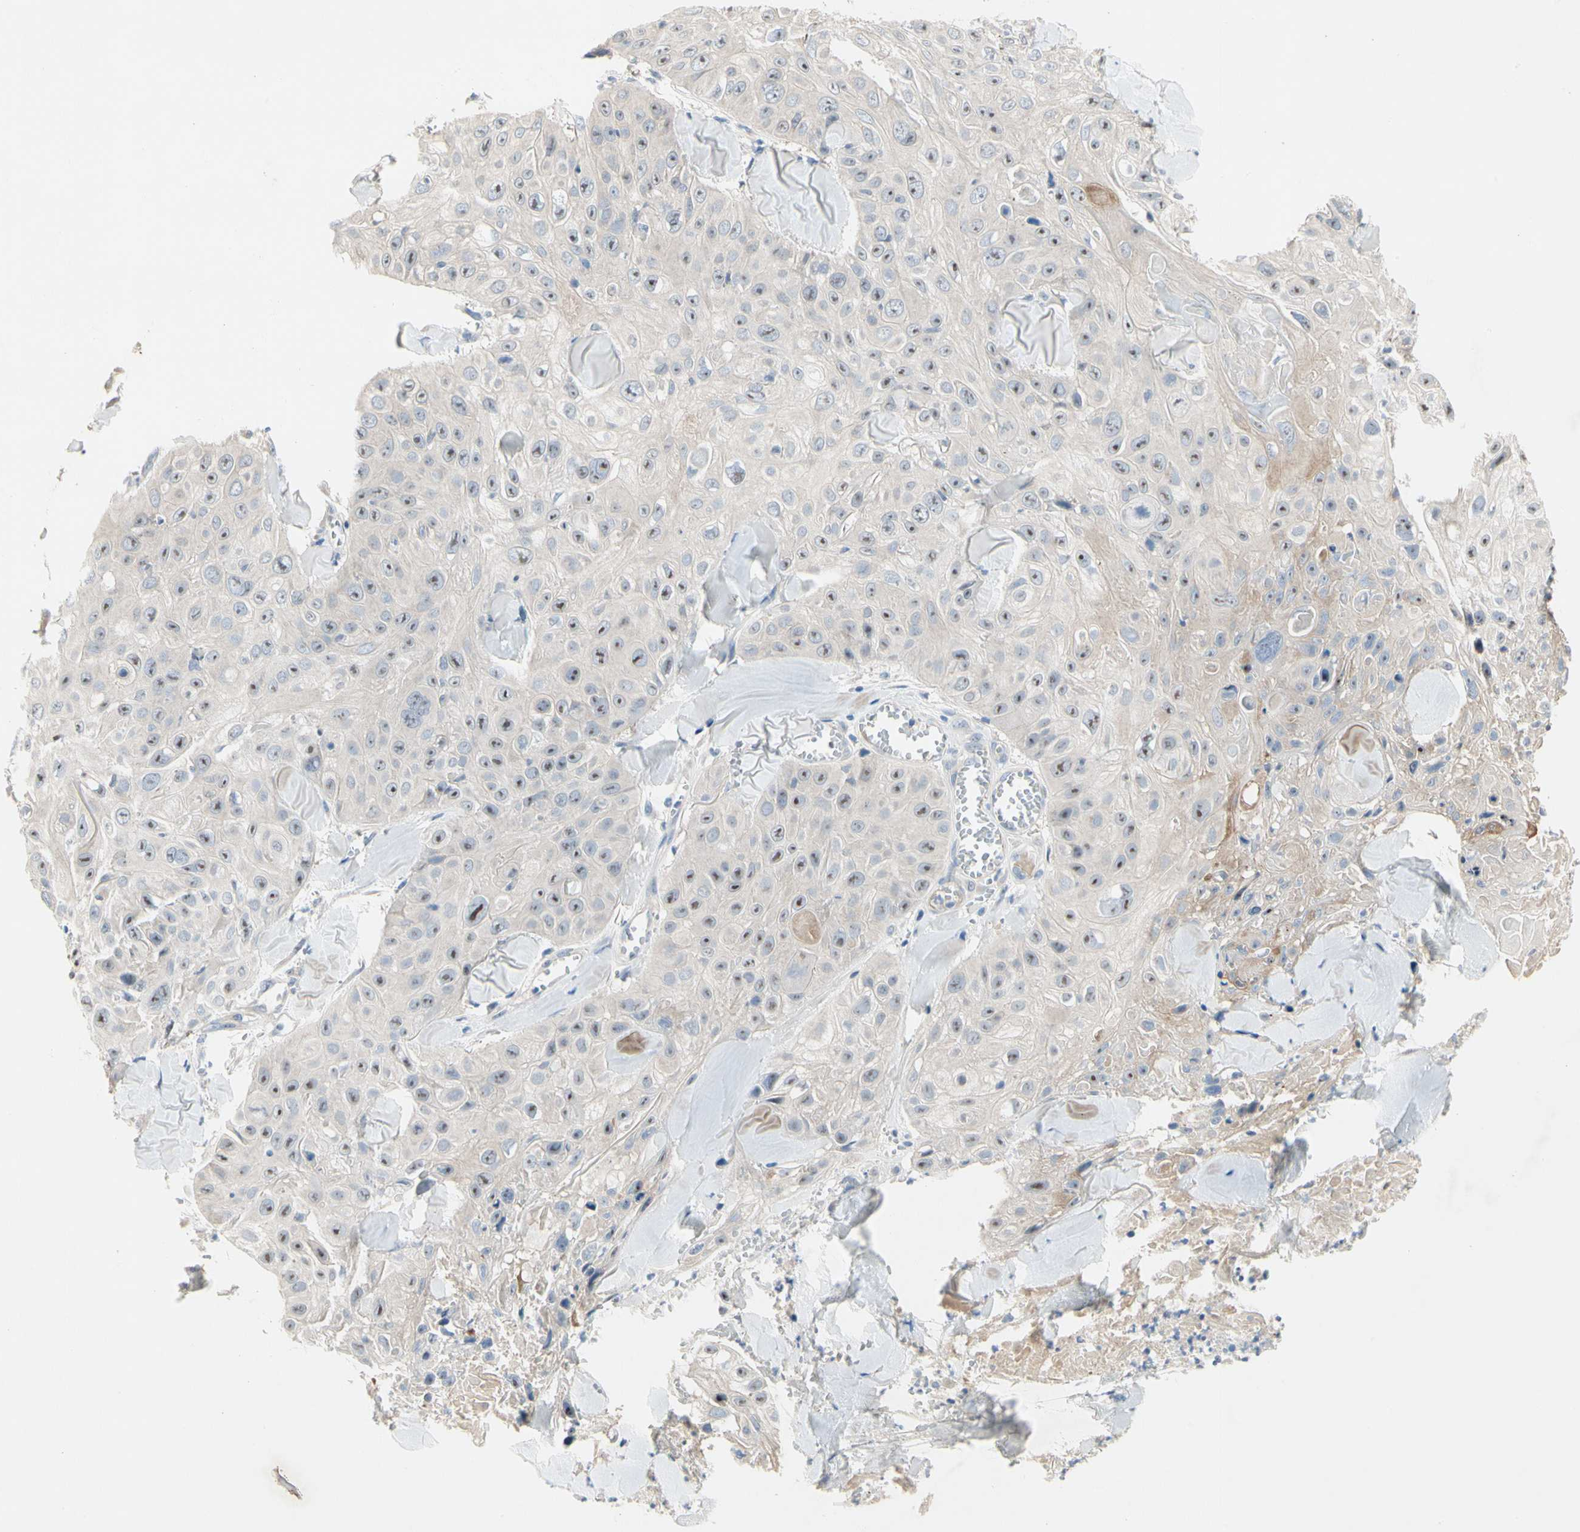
{"staining": {"intensity": "weak", "quantity": ">75%", "location": "nuclear"}, "tissue": "skin cancer", "cell_type": "Tumor cells", "image_type": "cancer", "snomed": [{"axis": "morphology", "description": "Squamous cell carcinoma, NOS"}, {"axis": "topography", "description": "Skin"}], "caption": "Protein analysis of skin cancer (squamous cell carcinoma) tissue exhibits weak nuclear expression in about >75% of tumor cells. Immunohistochemistry stains the protein of interest in brown and the nuclei are stained blue.", "gene": "GAS6", "patient": {"sex": "male", "age": 86}}